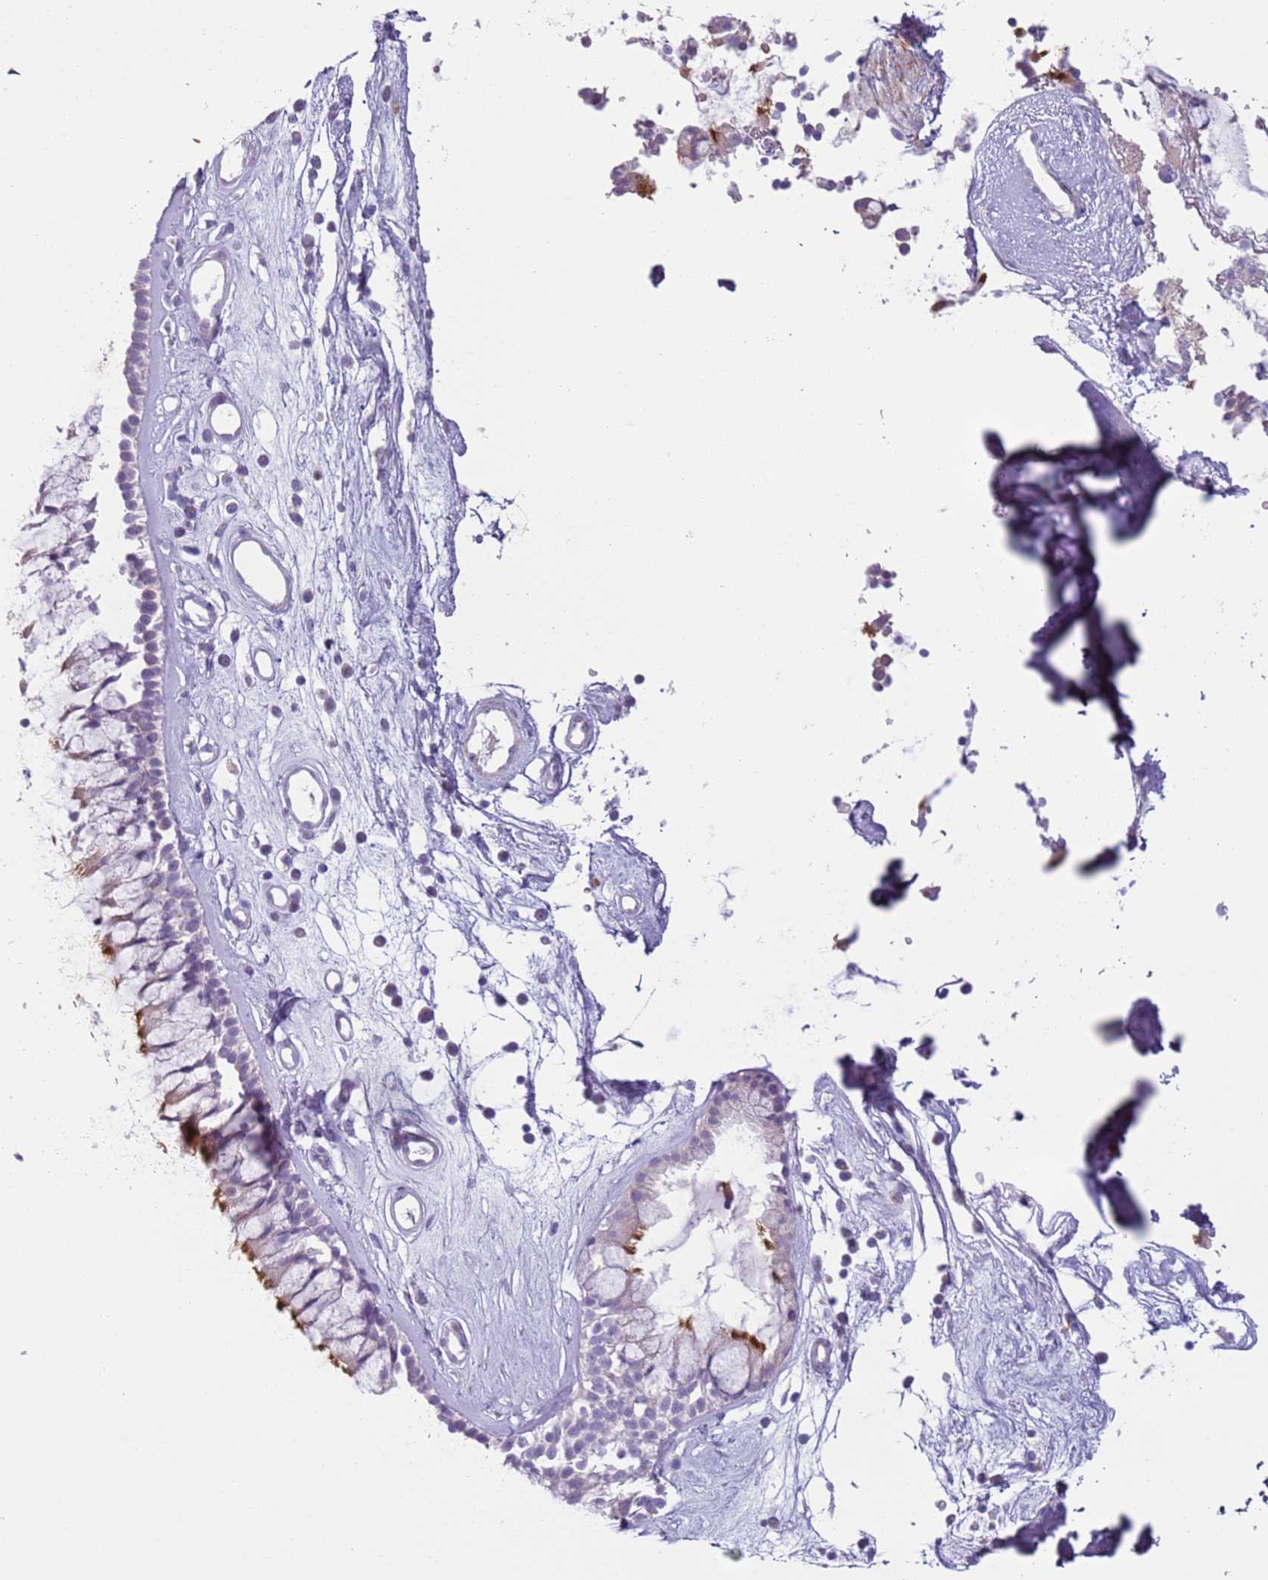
{"staining": {"intensity": "strong", "quantity": "25%-75%", "location": "cytoplasmic/membranous"}, "tissue": "nasopharynx", "cell_type": "Respiratory epithelial cells", "image_type": "normal", "snomed": [{"axis": "morphology", "description": "Normal tissue, NOS"}, {"axis": "morphology", "description": "Inflammation, NOS"}, {"axis": "topography", "description": "Nasopharynx"}], "caption": "The histopathology image displays staining of normal nasopharynx, revealing strong cytoplasmic/membranous protein expression (brown color) within respiratory epithelial cells.", "gene": "ZNF239", "patient": {"sex": "male", "age": 29}}